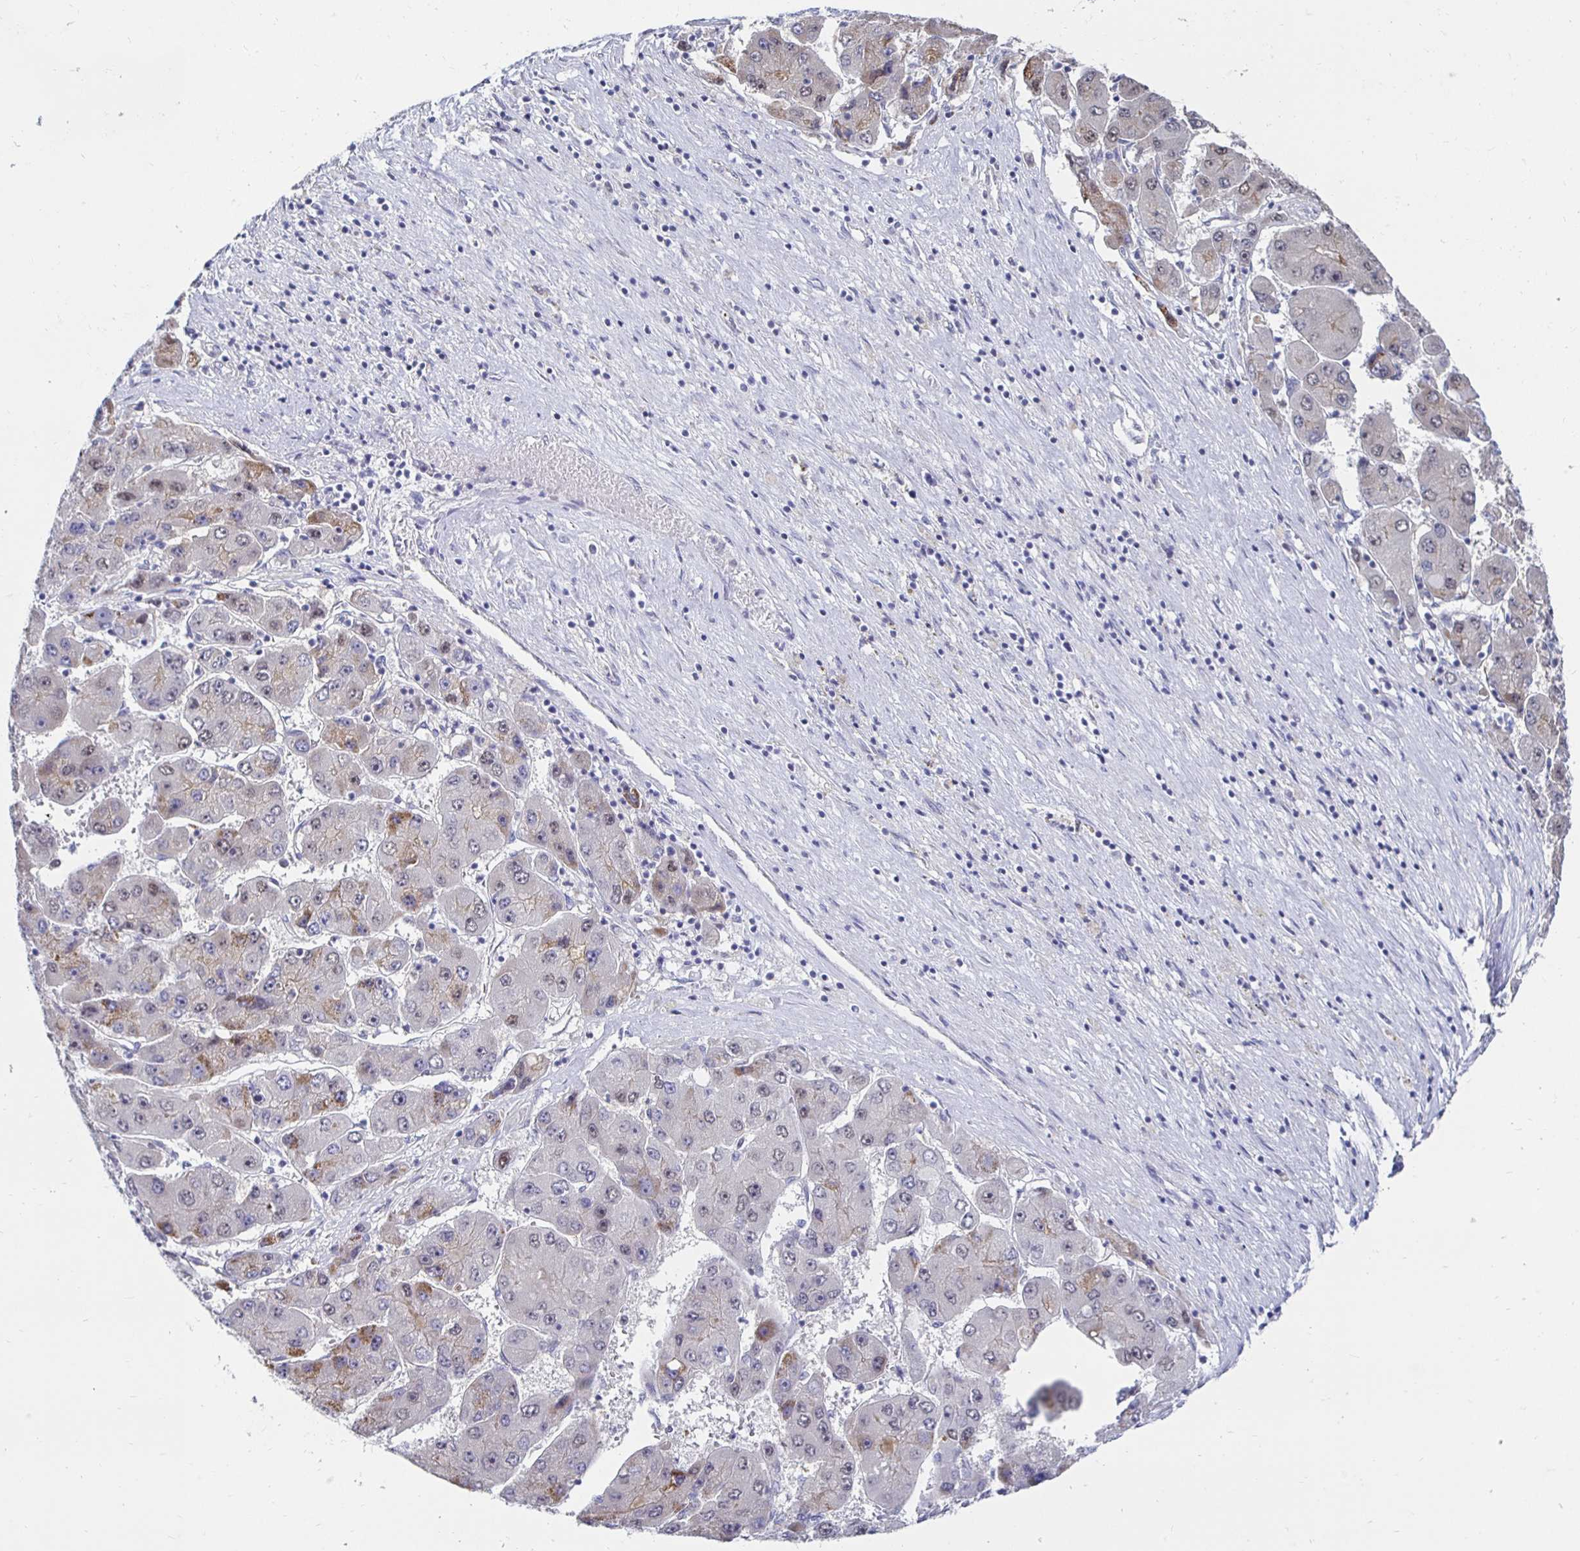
{"staining": {"intensity": "moderate", "quantity": "<25%", "location": "cytoplasmic/membranous"}, "tissue": "liver cancer", "cell_type": "Tumor cells", "image_type": "cancer", "snomed": [{"axis": "morphology", "description": "Carcinoma, Hepatocellular, NOS"}, {"axis": "topography", "description": "Liver"}], "caption": "Immunohistochemistry (IHC) staining of liver cancer (hepatocellular carcinoma), which shows low levels of moderate cytoplasmic/membranous staining in approximately <25% of tumor cells indicating moderate cytoplasmic/membranous protein positivity. The staining was performed using DAB (3,3'-diaminobenzidine) (brown) for protein detection and nuclei were counterstained in hematoxylin (blue).", "gene": "NOCT", "patient": {"sex": "female", "age": 61}}